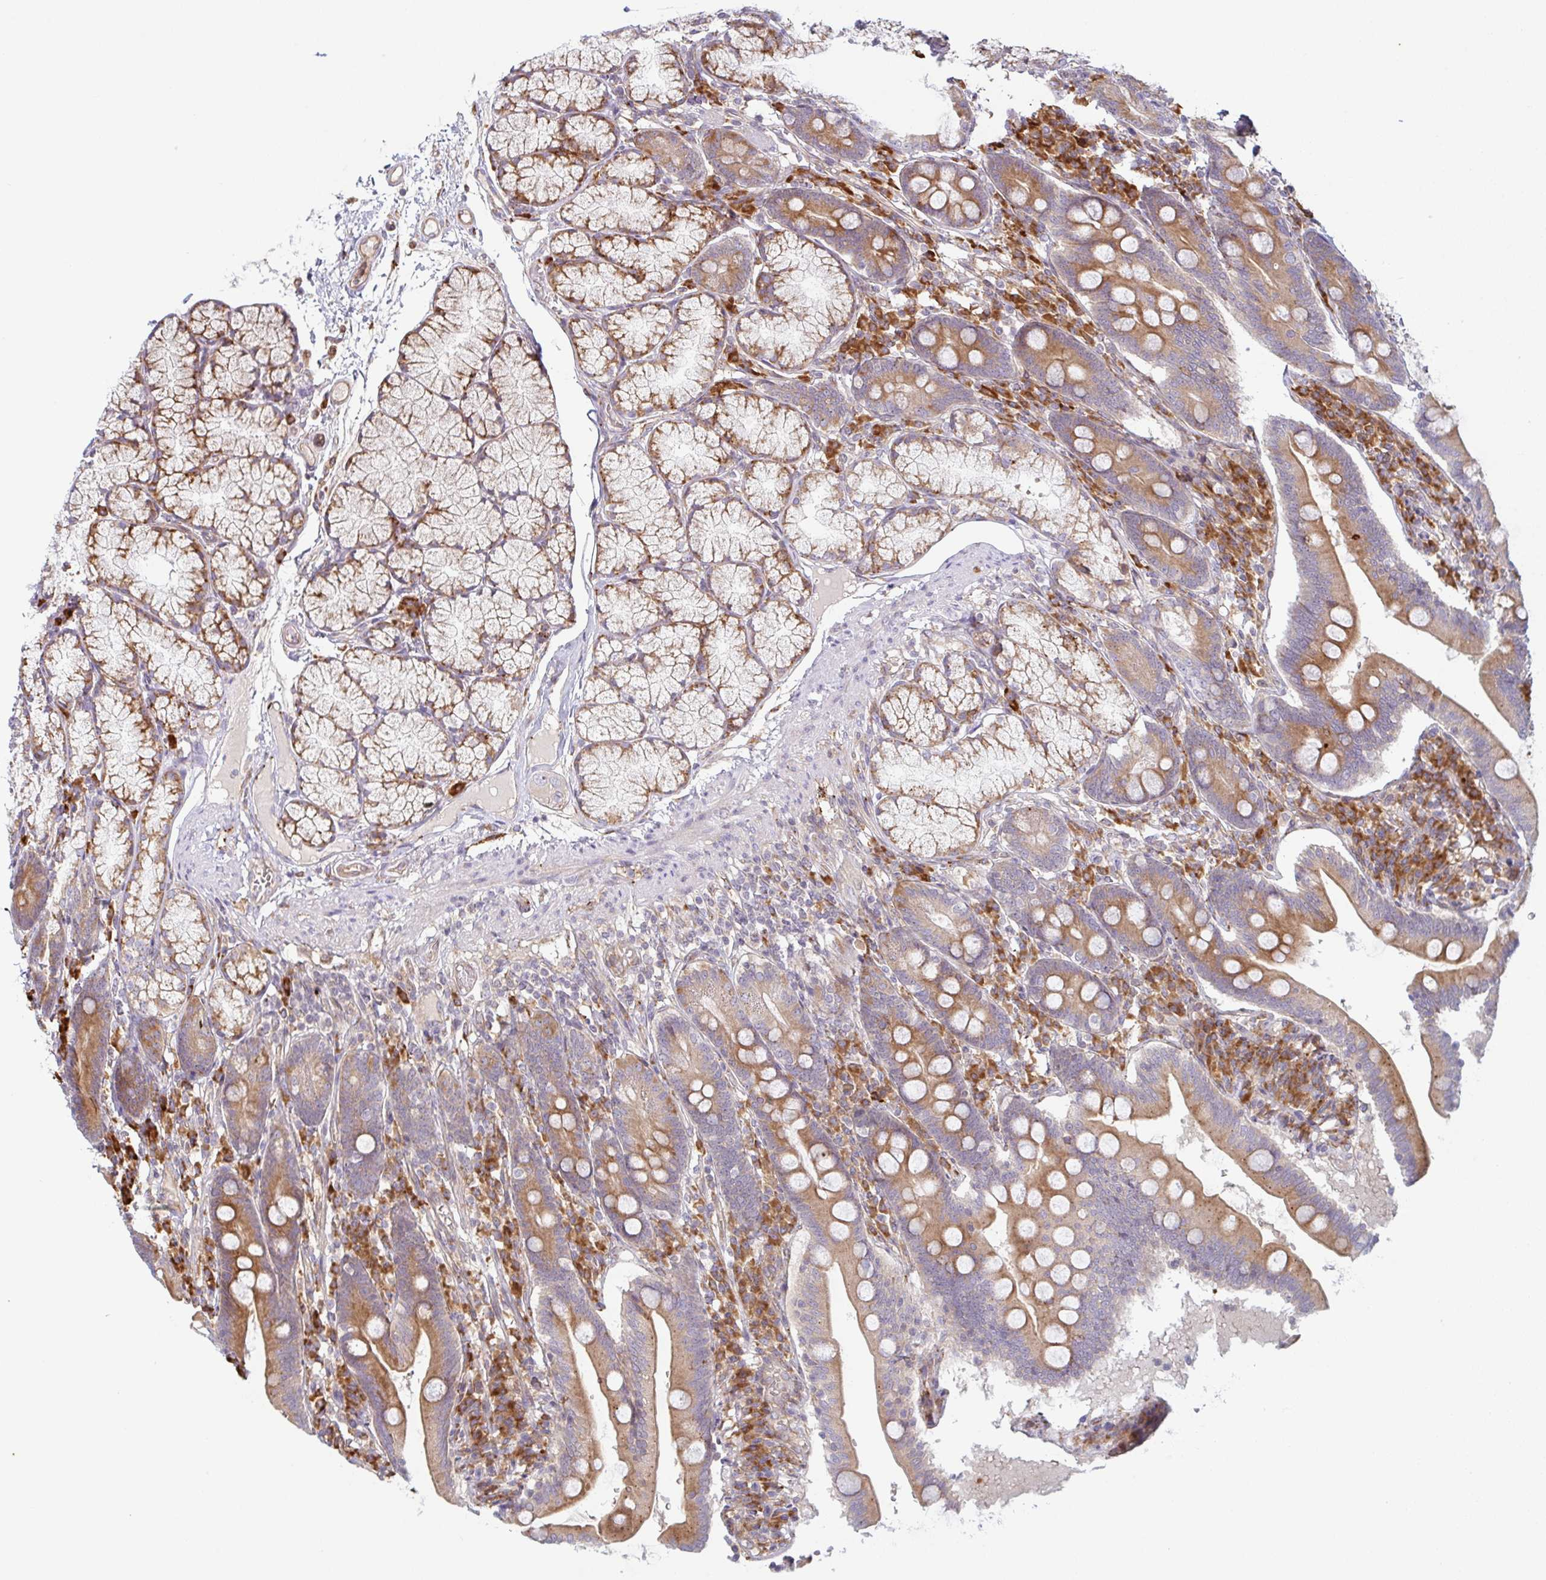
{"staining": {"intensity": "strong", "quantity": ">75%", "location": "cytoplasmic/membranous"}, "tissue": "duodenum", "cell_type": "Glandular cells", "image_type": "normal", "snomed": [{"axis": "morphology", "description": "Normal tissue, NOS"}, {"axis": "topography", "description": "Duodenum"}], "caption": "Immunohistochemical staining of unremarkable human duodenum exhibits high levels of strong cytoplasmic/membranous positivity in approximately >75% of glandular cells.", "gene": "RIT1", "patient": {"sex": "female", "age": 67}}